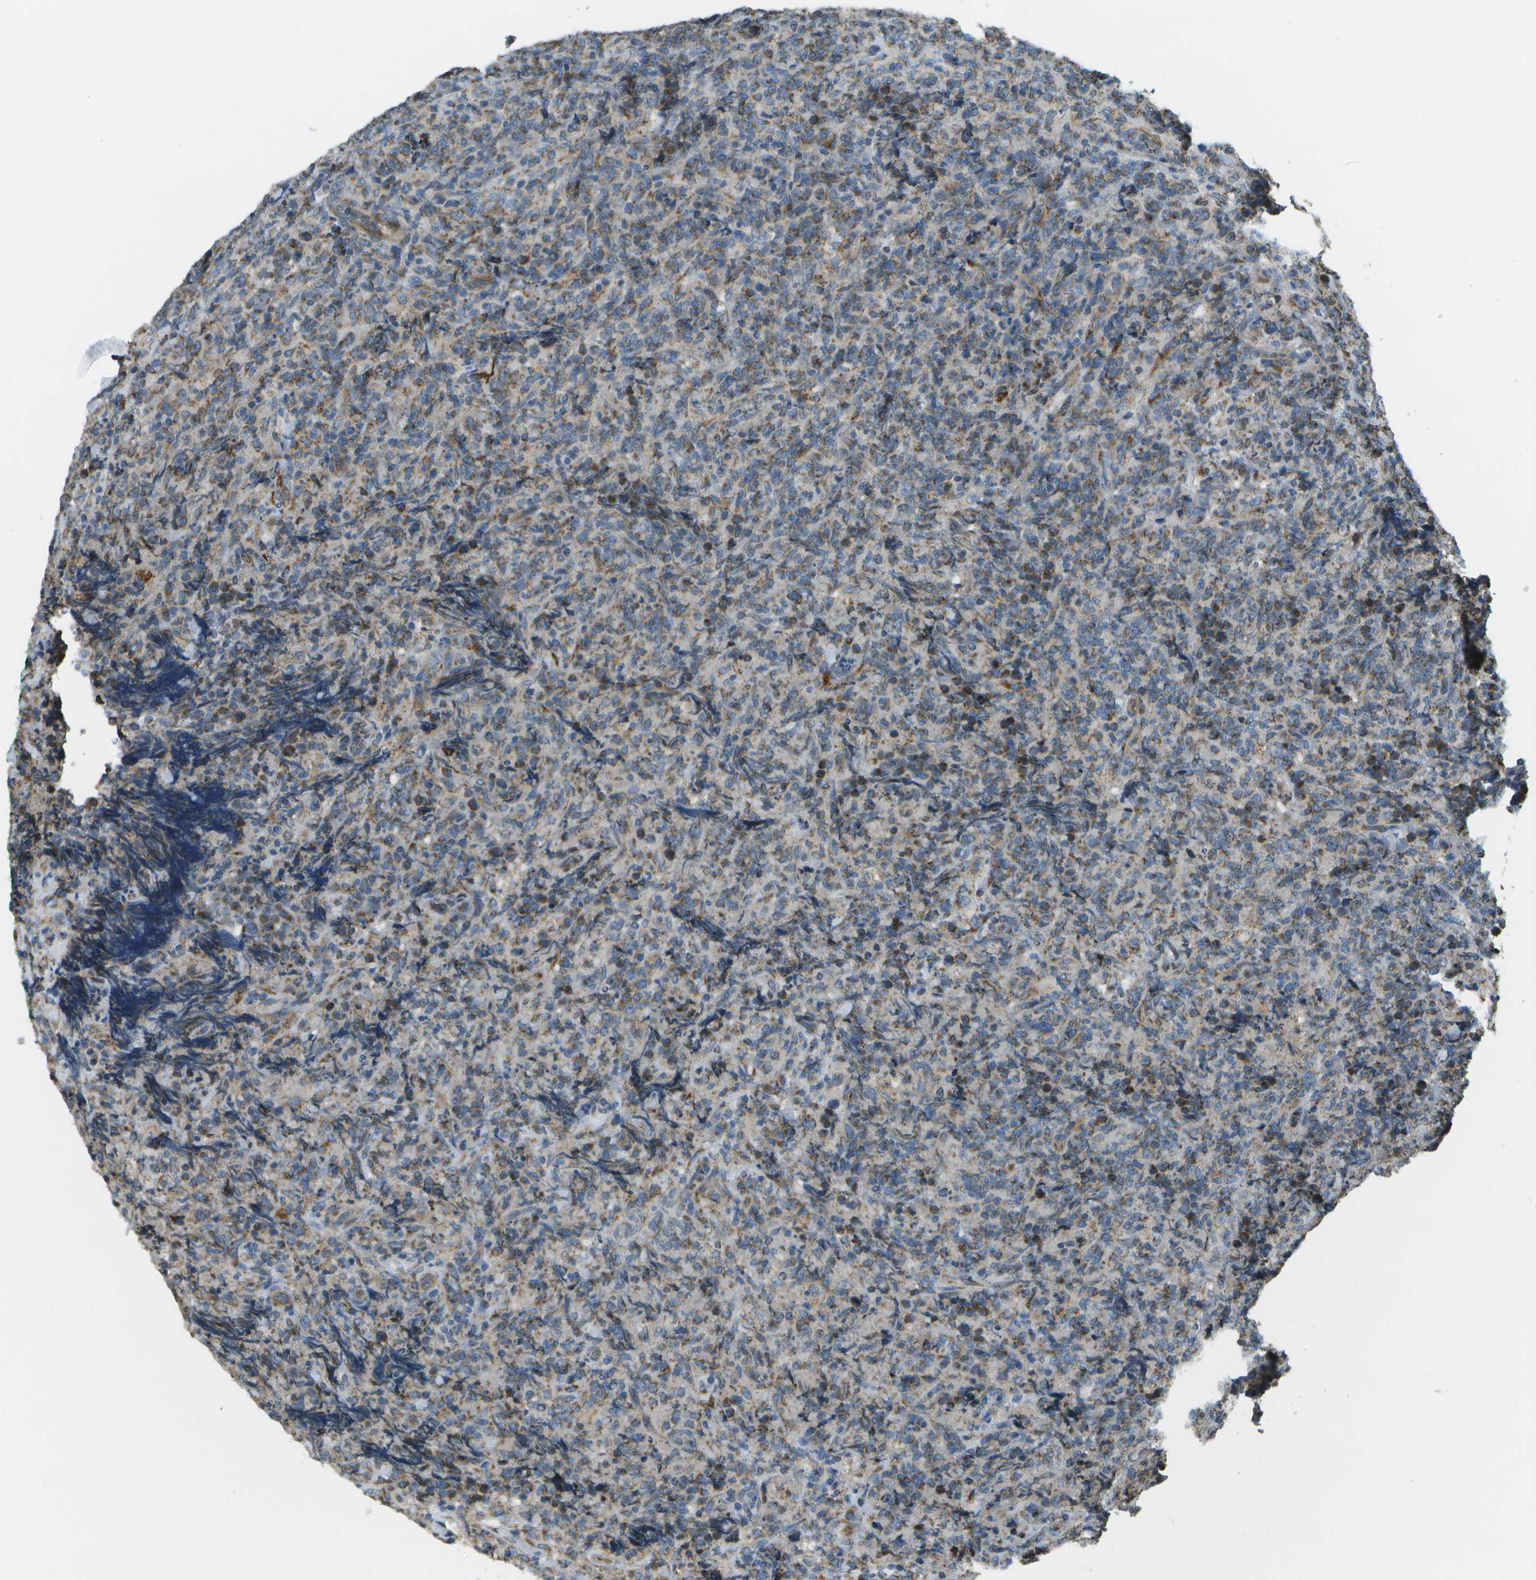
{"staining": {"intensity": "moderate", "quantity": ">75%", "location": "cytoplasmic/membranous"}, "tissue": "lymphoma", "cell_type": "Tumor cells", "image_type": "cancer", "snomed": [{"axis": "morphology", "description": "Malignant lymphoma, non-Hodgkin's type, High grade"}, {"axis": "topography", "description": "Tonsil"}], "caption": "This is an image of IHC staining of lymphoma, which shows moderate positivity in the cytoplasmic/membranous of tumor cells.", "gene": "NRK", "patient": {"sex": "female", "age": 36}}